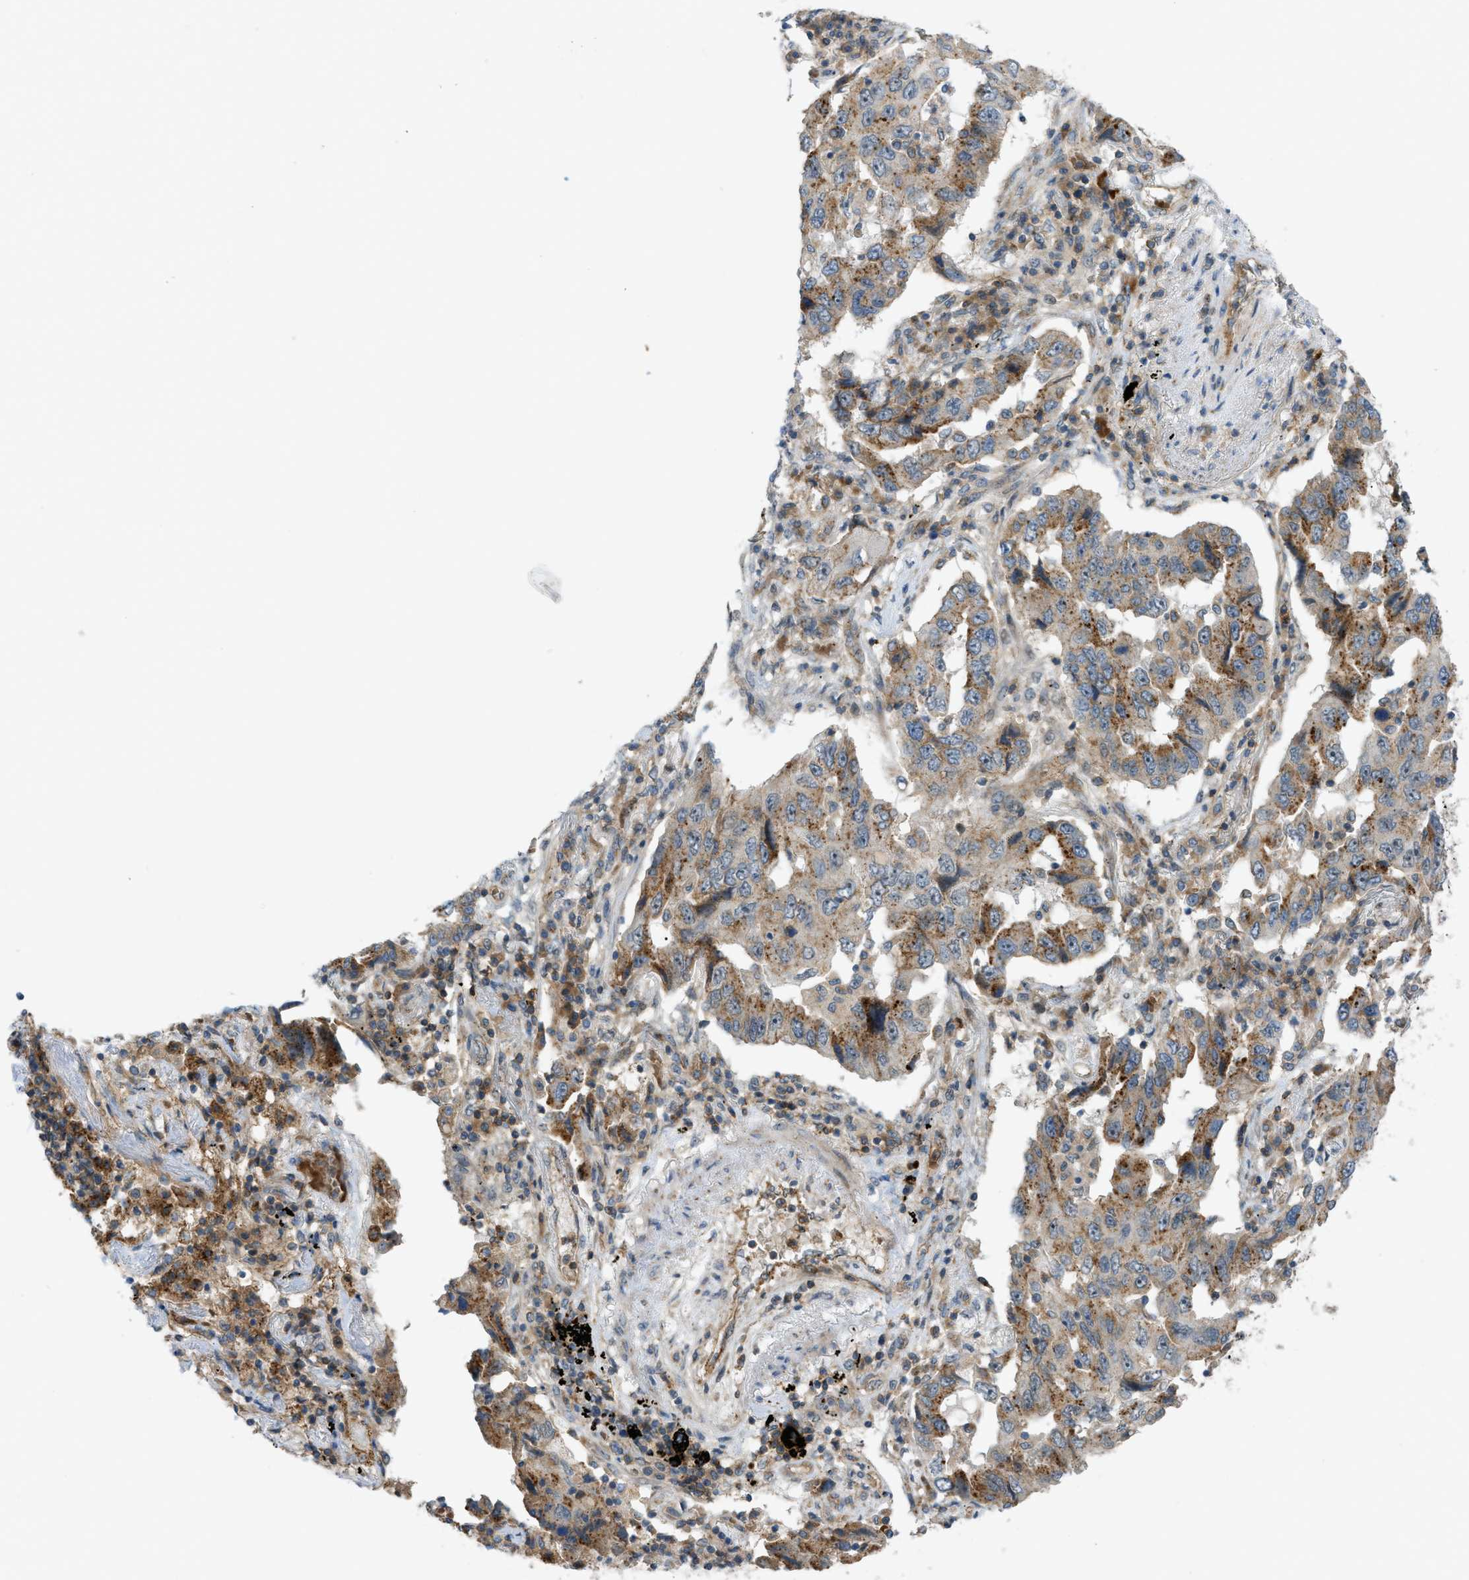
{"staining": {"intensity": "moderate", "quantity": ">75%", "location": "cytoplasmic/membranous"}, "tissue": "lung cancer", "cell_type": "Tumor cells", "image_type": "cancer", "snomed": [{"axis": "morphology", "description": "Adenocarcinoma, NOS"}, {"axis": "topography", "description": "Lung"}], "caption": "This micrograph displays lung adenocarcinoma stained with immunohistochemistry to label a protein in brown. The cytoplasmic/membranous of tumor cells show moderate positivity for the protein. Nuclei are counter-stained blue.", "gene": "GRK6", "patient": {"sex": "female", "age": 65}}